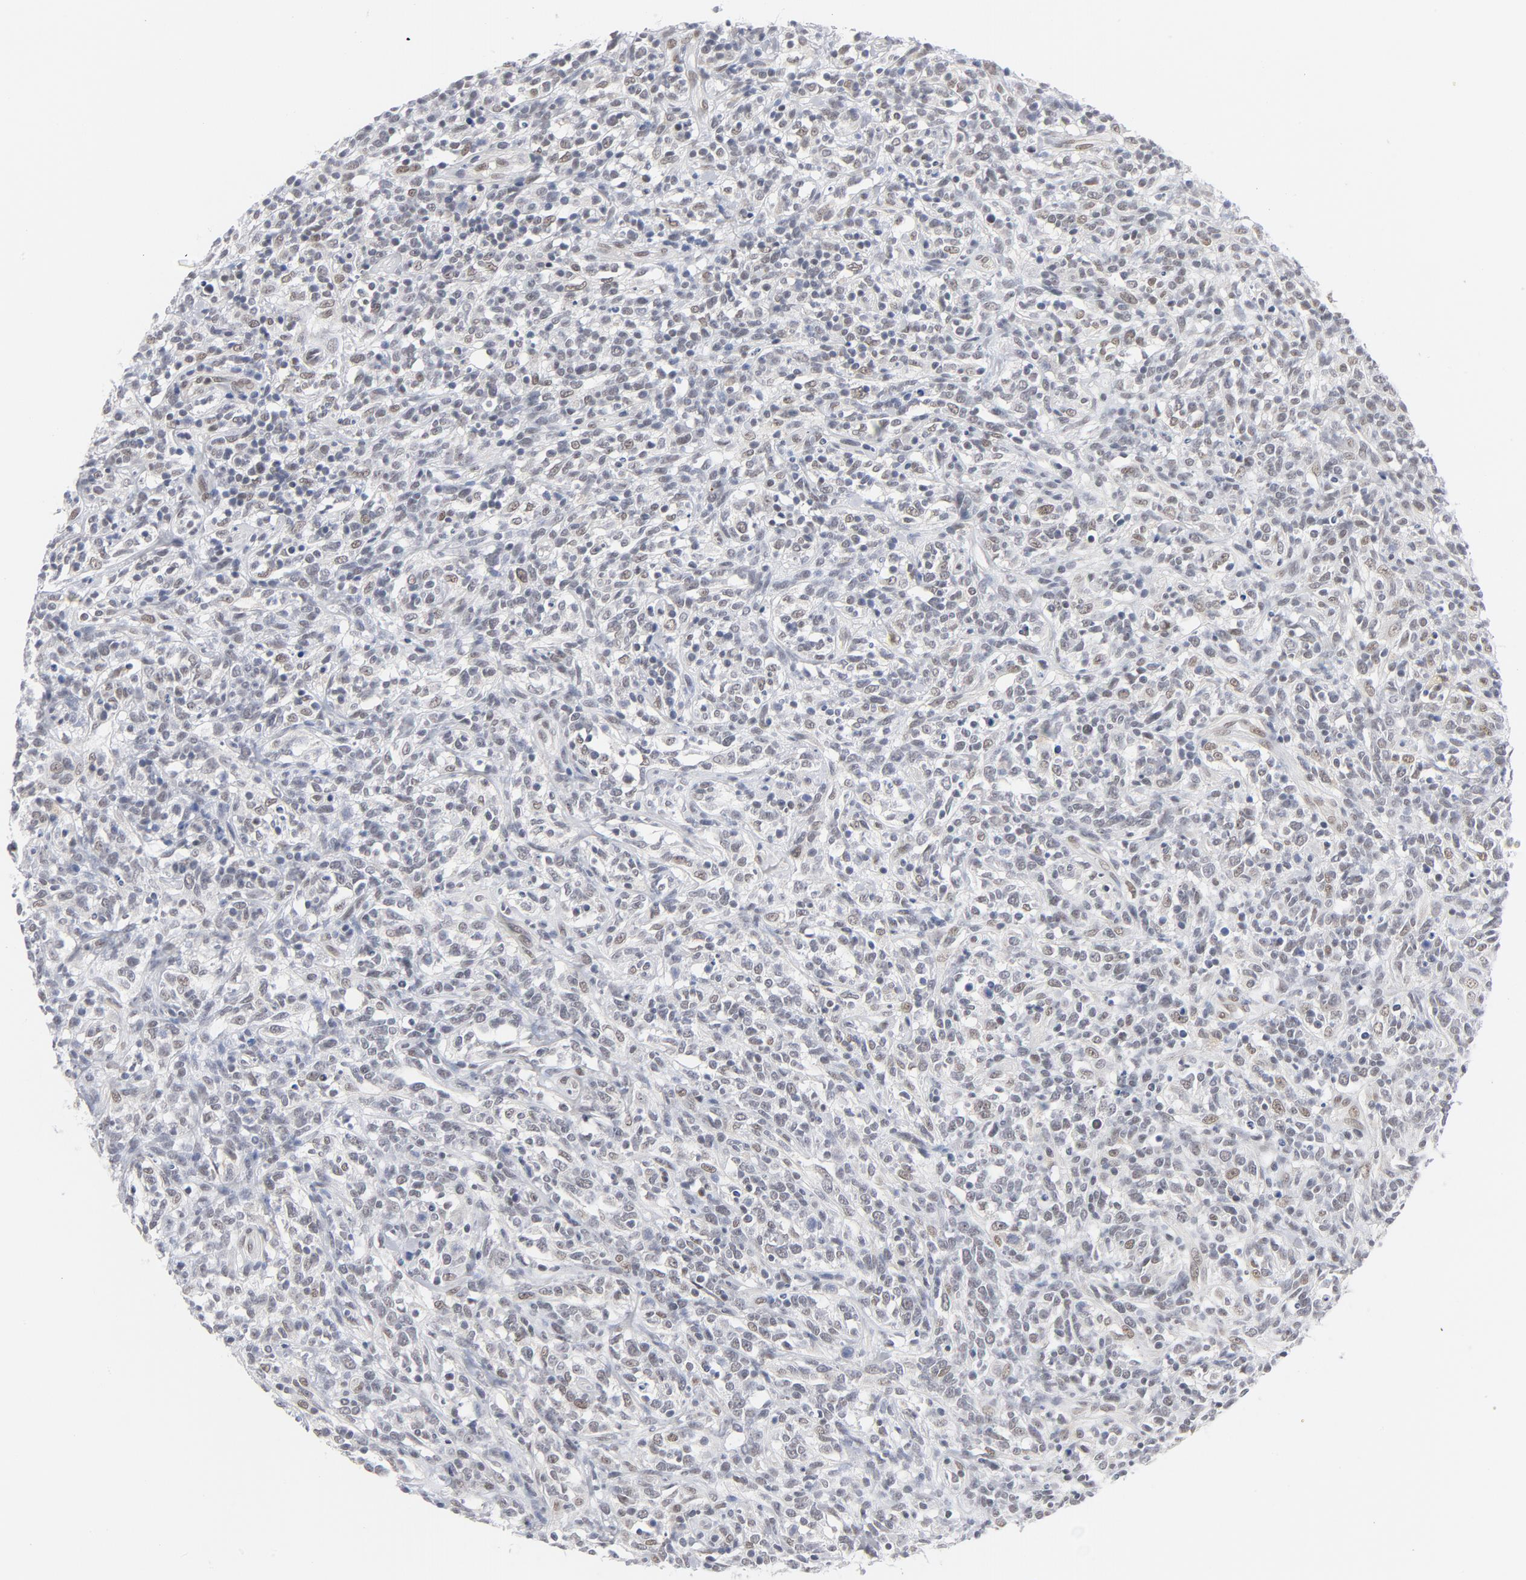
{"staining": {"intensity": "weak", "quantity": "25%-75%", "location": "nuclear"}, "tissue": "lymphoma", "cell_type": "Tumor cells", "image_type": "cancer", "snomed": [{"axis": "morphology", "description": "Malignant lymphoma, non-Hodgkin's type, High grade"}, {"axis": "topography", "description": "Lymph node"}], "caption": "Lymphoma stained with immunohistochemistry reveals weak nuclear positivity in approximately 25%-75% of tumor cells. The staining is performed using DAB brown chromogen to label protein expression. The nuclei are counter-stained blue using hematoxylin.", "gene": "BAP1", "patient": {"sex": "female", "age": 73}}